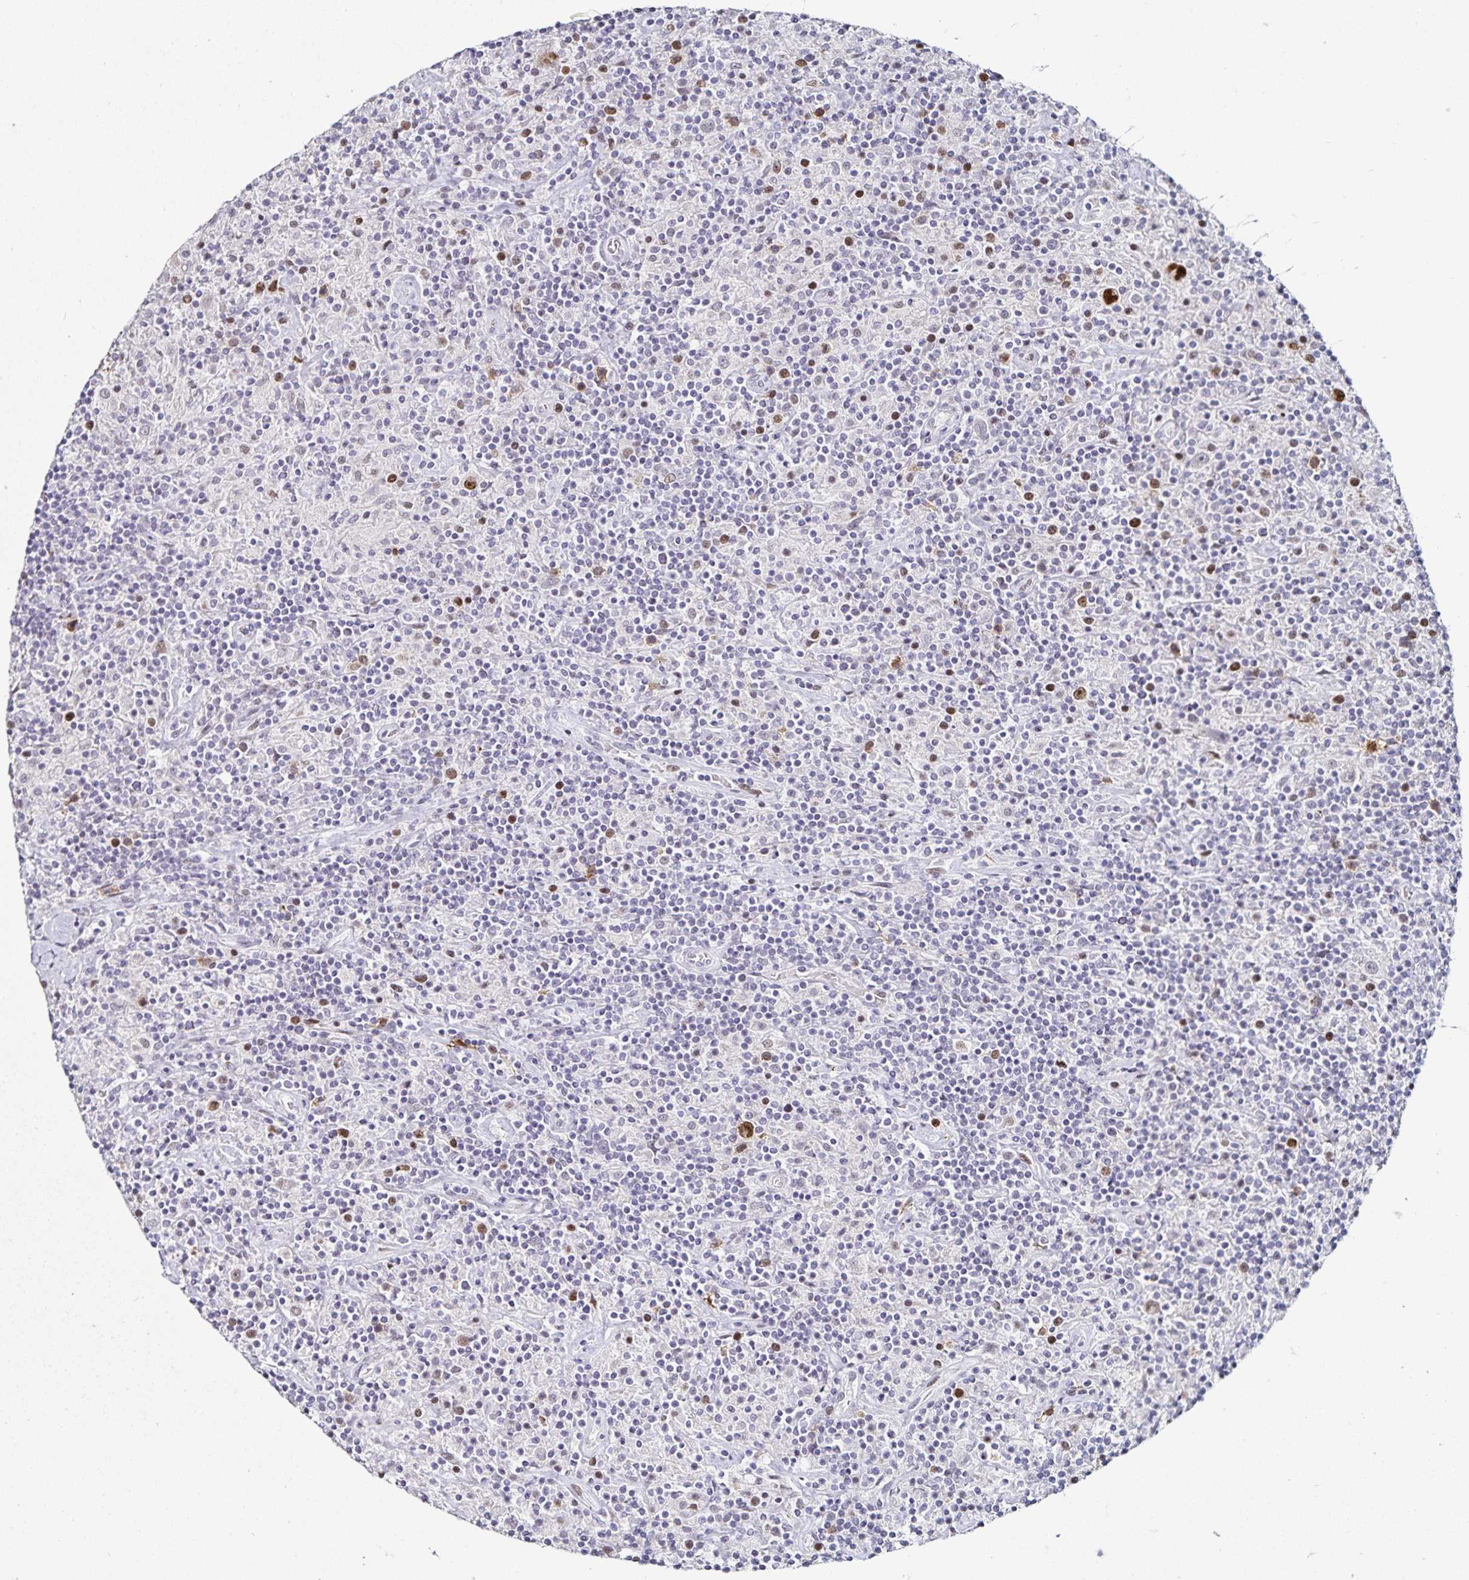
{"staining": {"intensity": "negative", "quantity": "none", "location": "none"}, "tissue": "lymphoma", "cell_type": "Tumor cells", "image_type": "cancer", "snomed": [{"axis": "morphology", "description": "Hodgkin's disease, NOS"}, {"axis": "topography", "description": "Lymph node"}], "caption": "Photomicrograph shows no protein staining in tumor cells of Hodgkin's disease tissue.", "gene": "ANLN", "patient": {"sex": "male", "age": 70}}